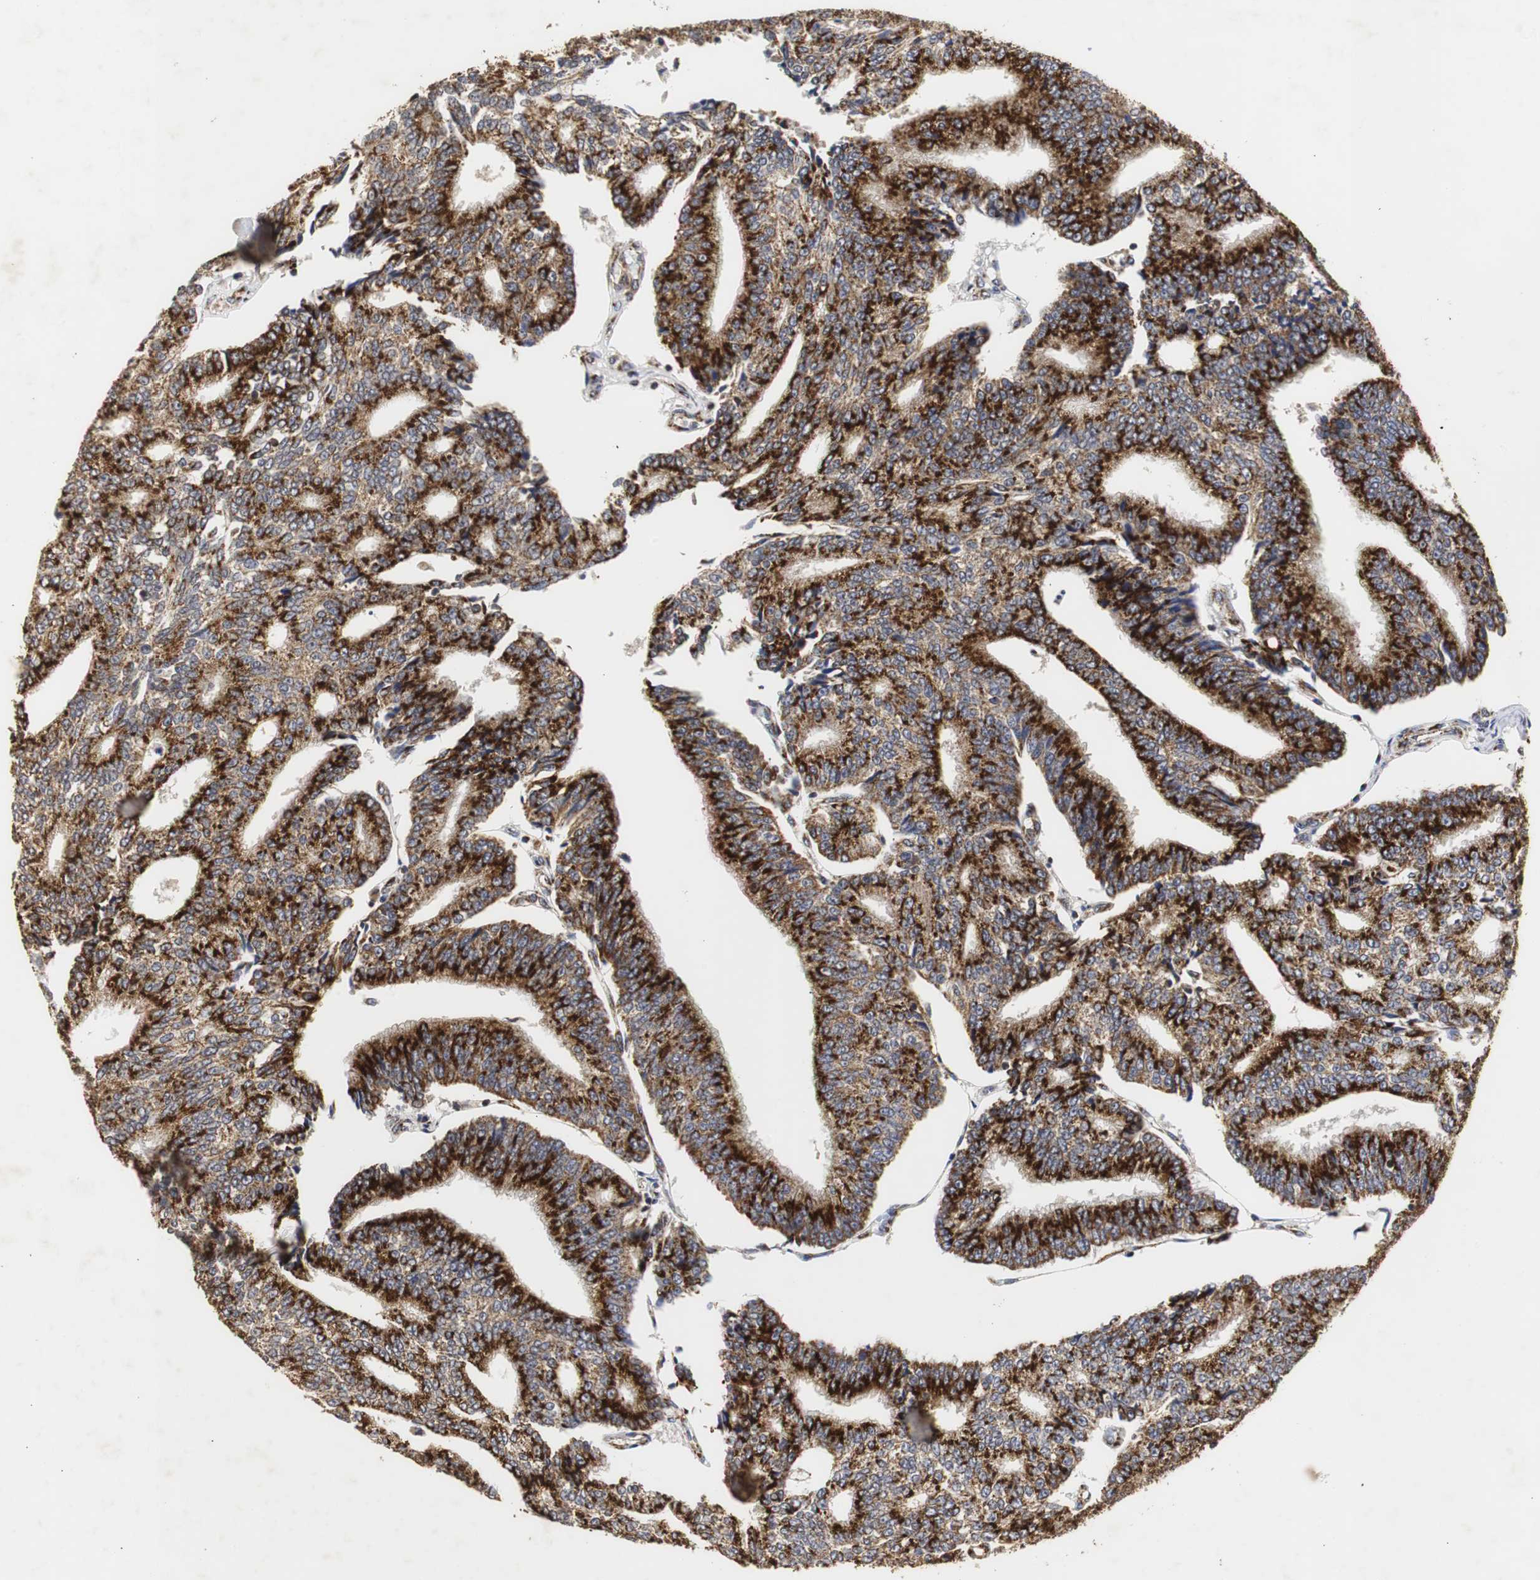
{"staining": {"intensity": "strong", "quantity": ">75%", "location": "cytoplasmic/membranous"}, "tissue": "prostate cancer", "cell_type": "Tumor cells", "image_type": "cancer", "snomed": [{"axis": "morphology", "description": "Adenocarcinoma, High grade"}, {"axis": "topography", "description": "Prostate"}], "caption": "An immunohistochemistry photomicrograph of tumor tissue is shown. Protein staining in brown labels strong cytoplasmic/membranous positivity in prostate cancer (adenocarcinoma (high-grade)) within tumor cells.", "gene": "HSD17B10", "patient": {"sex": "male", "age": 55}}